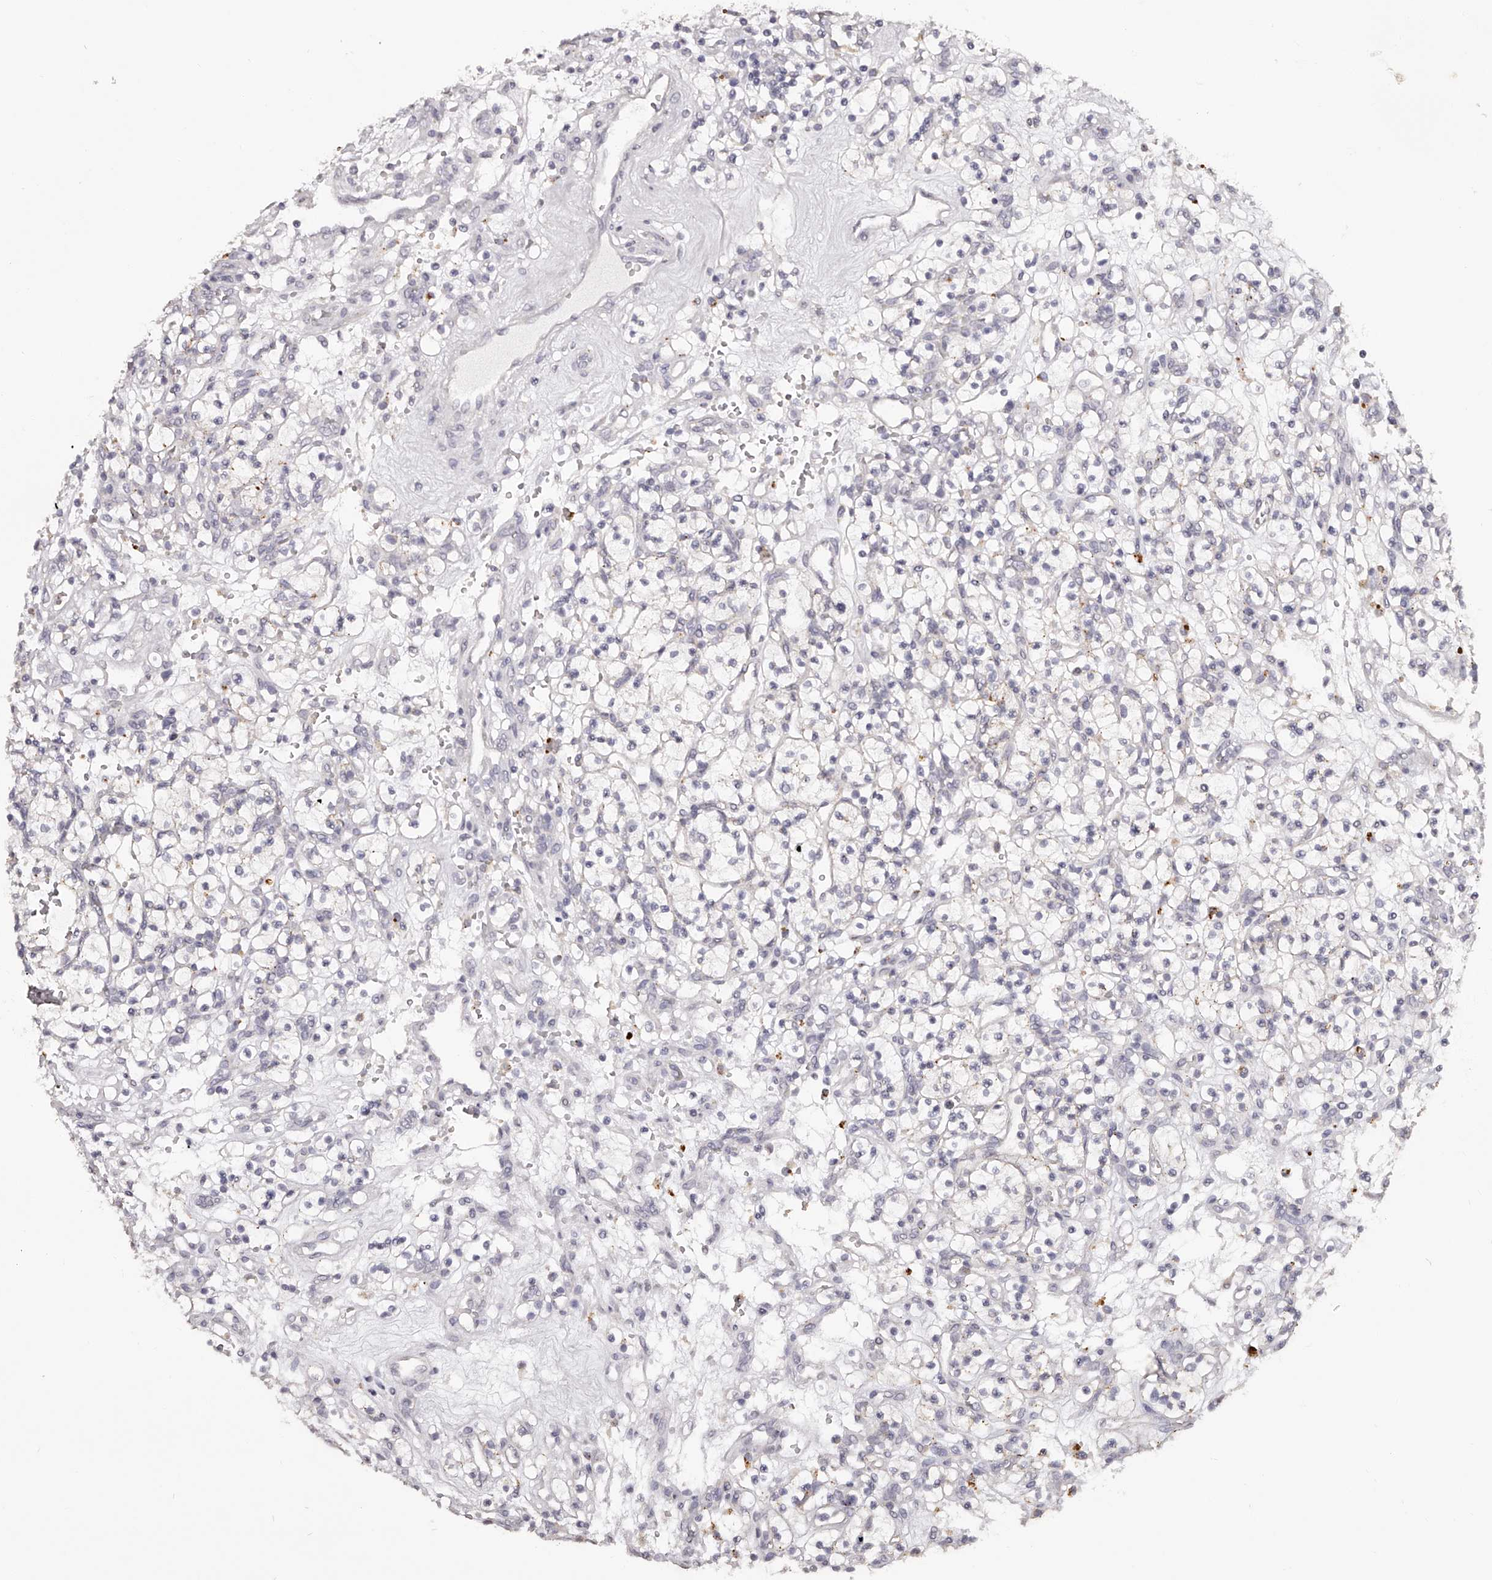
{"staining": {"intensity": "negative", "quantity": "none", "location": "none"}, "tissue": "renal cancer", "cell_type": "Tumor cells", "image_type": "cancer", "snomed": [{"axis": "morphology", "description": "Adenocarcinoma, NOS"}, {"axis": "topography", "description": "Kidney"}], "caption": "A high-resolution histopathology image shows immunohistochemistry (IHC) staining of renal adenocarcinoma, which exhibits no significant expression in tumor cells.", "gene": "SLC35D3", "patient": {"sex": "female", "age": 57}}